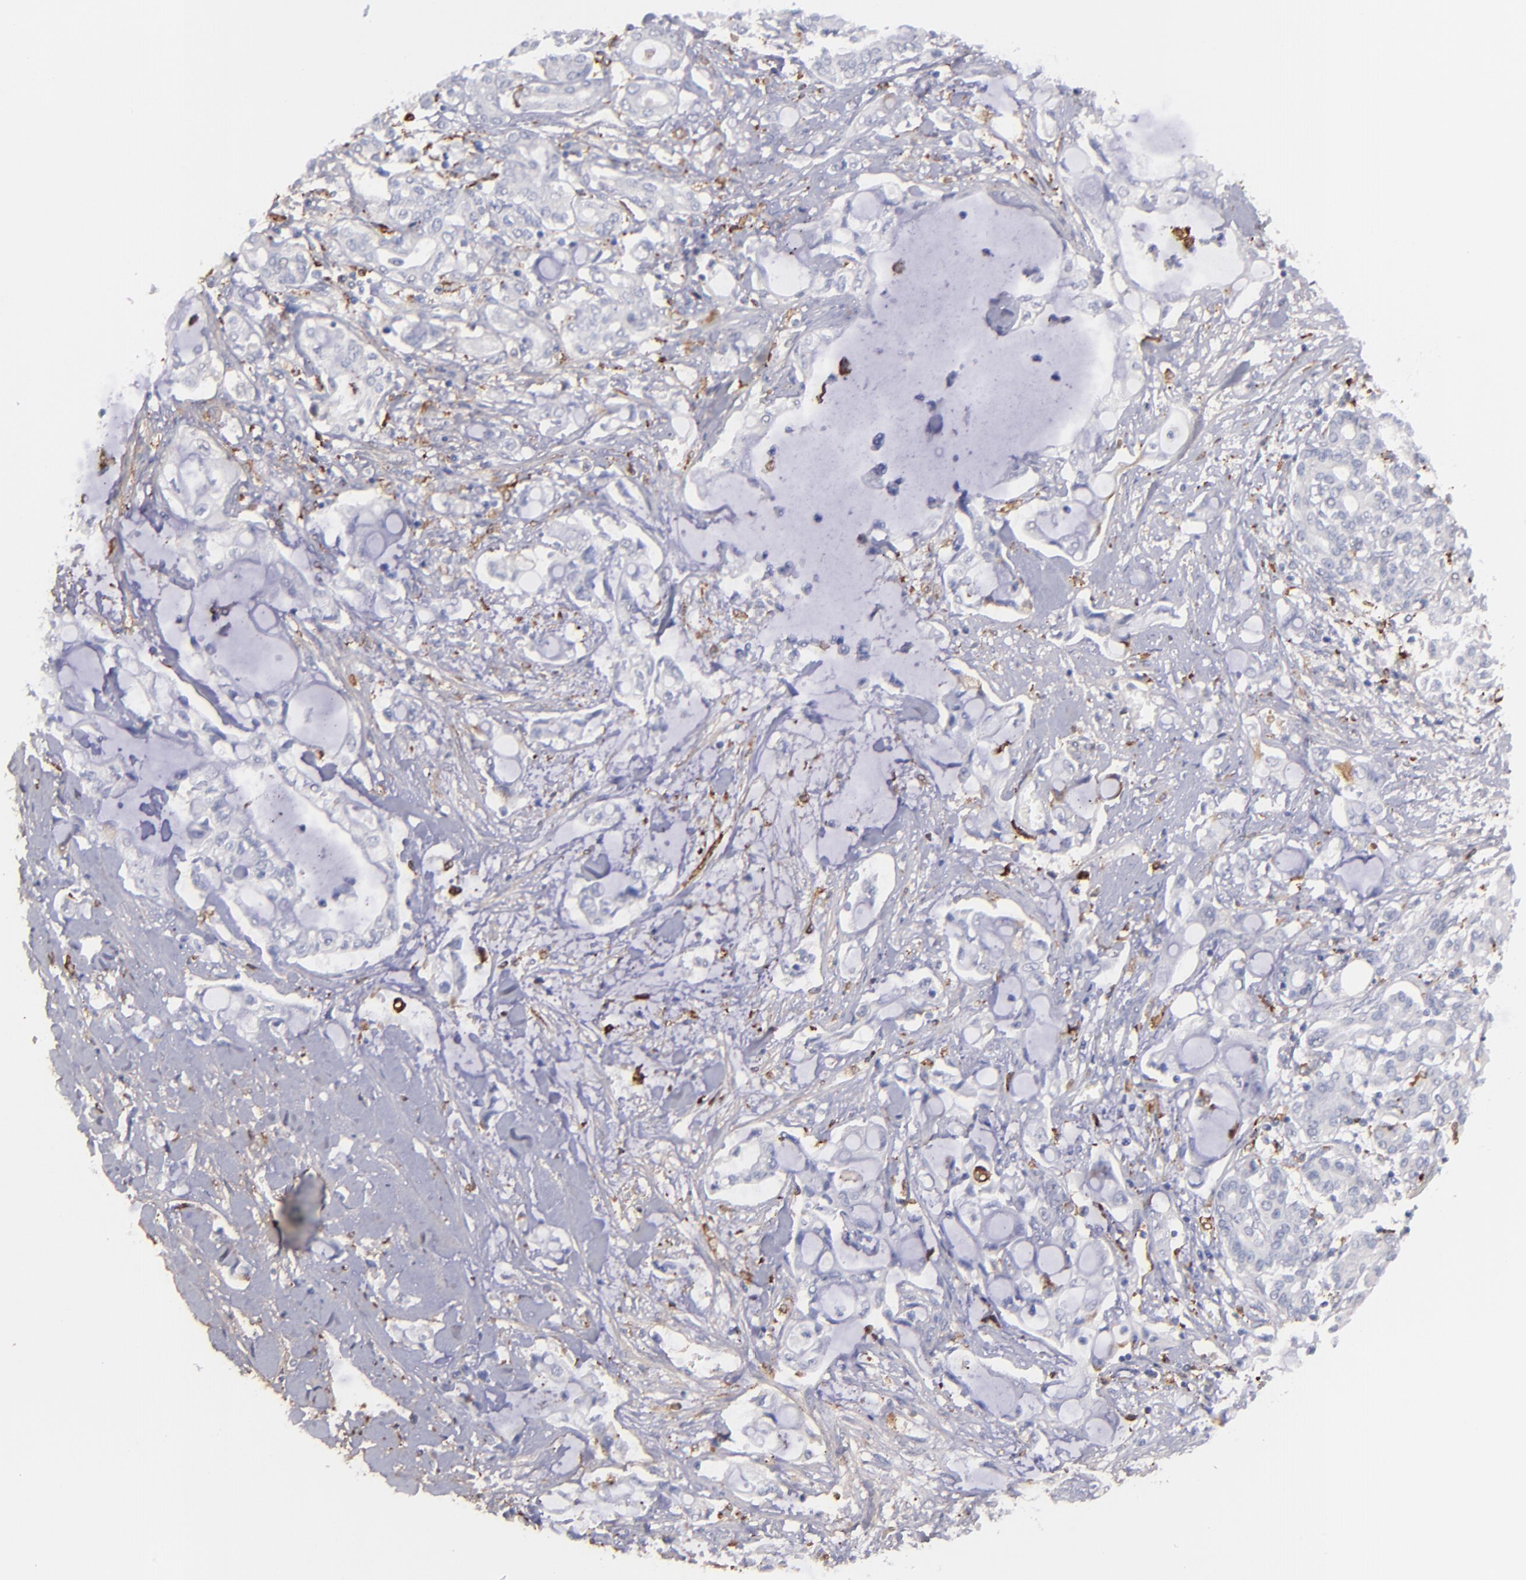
{"staining": {"intensity": "weak", "quantity": "<25%", "location": "cytoplasmic/membranous"}, "tissue": "pancreatic cancer", "cell_type": "Tumor cells", "image_type": "cancer", "snomed": [{"axis": "morphology", "description": "Adenocarcinoma, NOS"}, {"axis": "topography", "description": "Pancreas"}], "caption": "A high-resolution image shows IHC staining of pancreatic cancer (adenocarcinoma), which displays no significant expression in tumor cells.", "gene": "C1QA", "patient": {"sex": "female", "age": 70}}